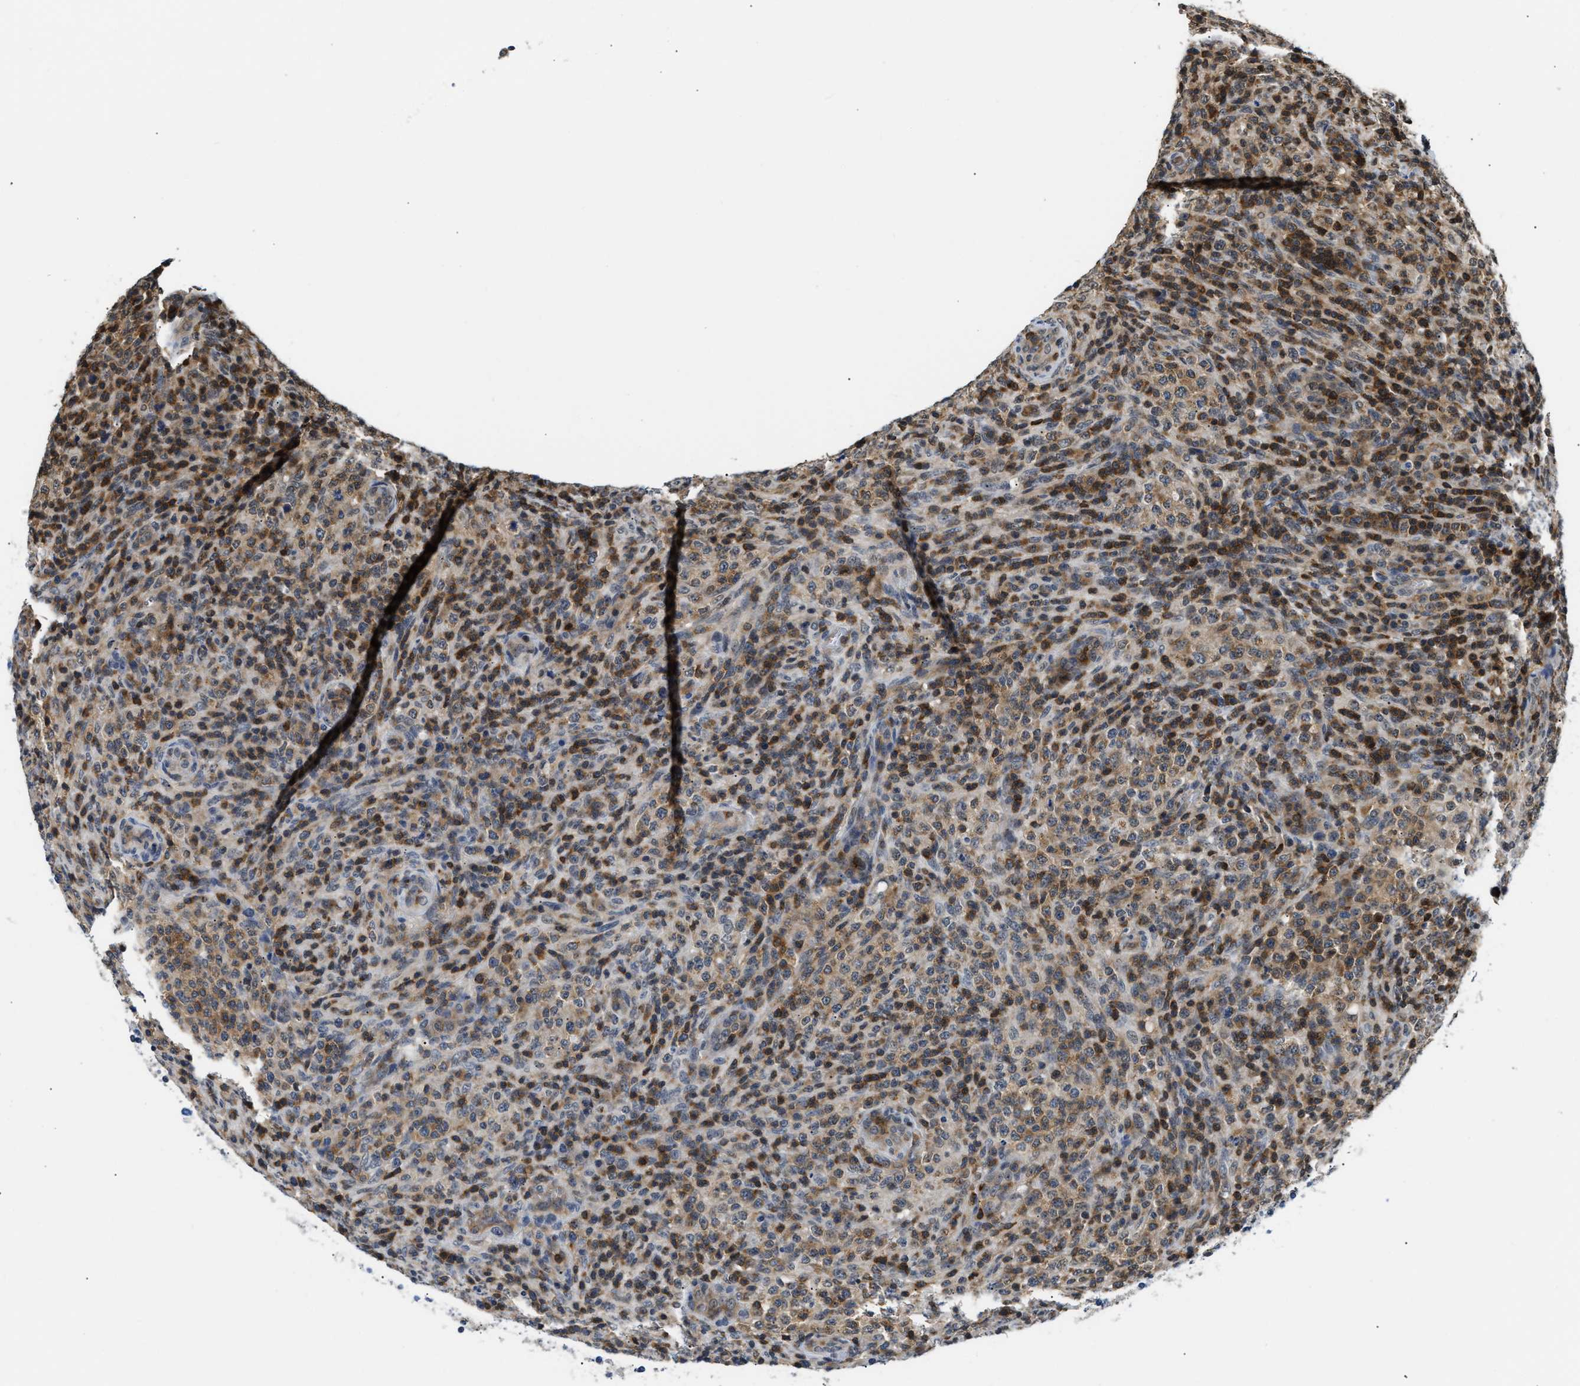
{"staining": {"intensity": "moderate", "quantity": ">75%", "location": "cytoplasmic/membranous"}, "tissue": "lymphoma", "cell_type": "Tumor cells", "image_type": "cancer", "snomed": [{"axis": "morphology", "description": "Malignant lymphoma, non-Hodgkin's type, High grade"}, {"axis": "topography", "description": "Lymph node"}], "caption": "This micrograph demonstrates high-grade malignant lymphoma, non-Hodgkin's type stained with IHC to label a protein in brown. The cytoplasmic/membranous of tumor cells show moderate positivity for the protein. Nuclei are counter-stained blue.", "gene": "STK10", "patient": {"sex": "female", "age": 76}}